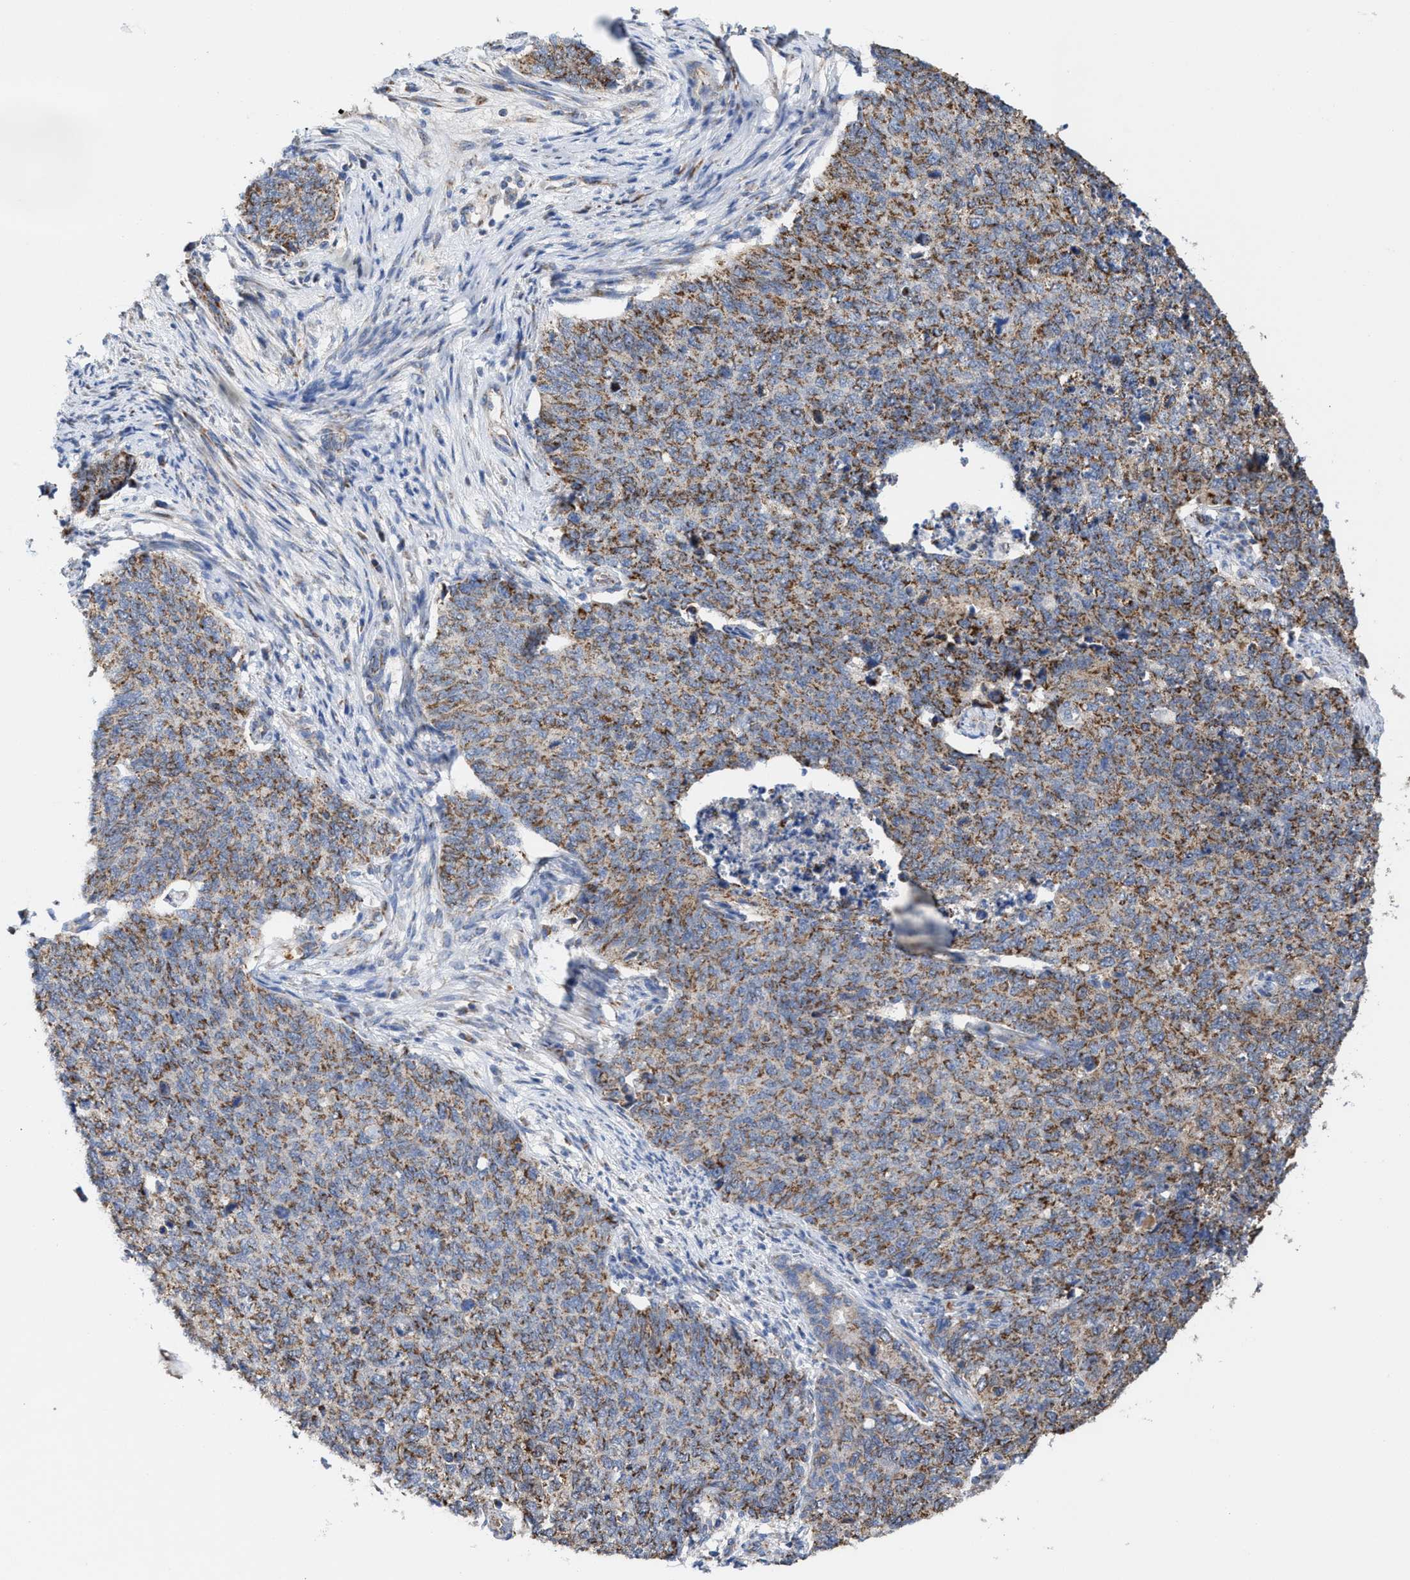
{"staining": {"intensity": "moderate", "quantity": ">75%", "location": "cytoplasmic/membranous"}, "tissue": "cervical cancer", "cell_type": "Tumor cells", "image_type": "cancer", "snomed": [{"axis": "morphology", "description": "Squamous cell carcinoma, NOS"}, {"axis": "topography", "description": "Cervix"}], "caption": "Protein expression analysis of cervical cancer (squamous cell carcinoma) displays moderate cytoplasmic/membranous positivity in about >75% of tumor cells. (brown staining indicates protein expression, while blue staining denotes nuclei).", "gene": "MECR", "patient": {"sex": "female", "age": 63}}